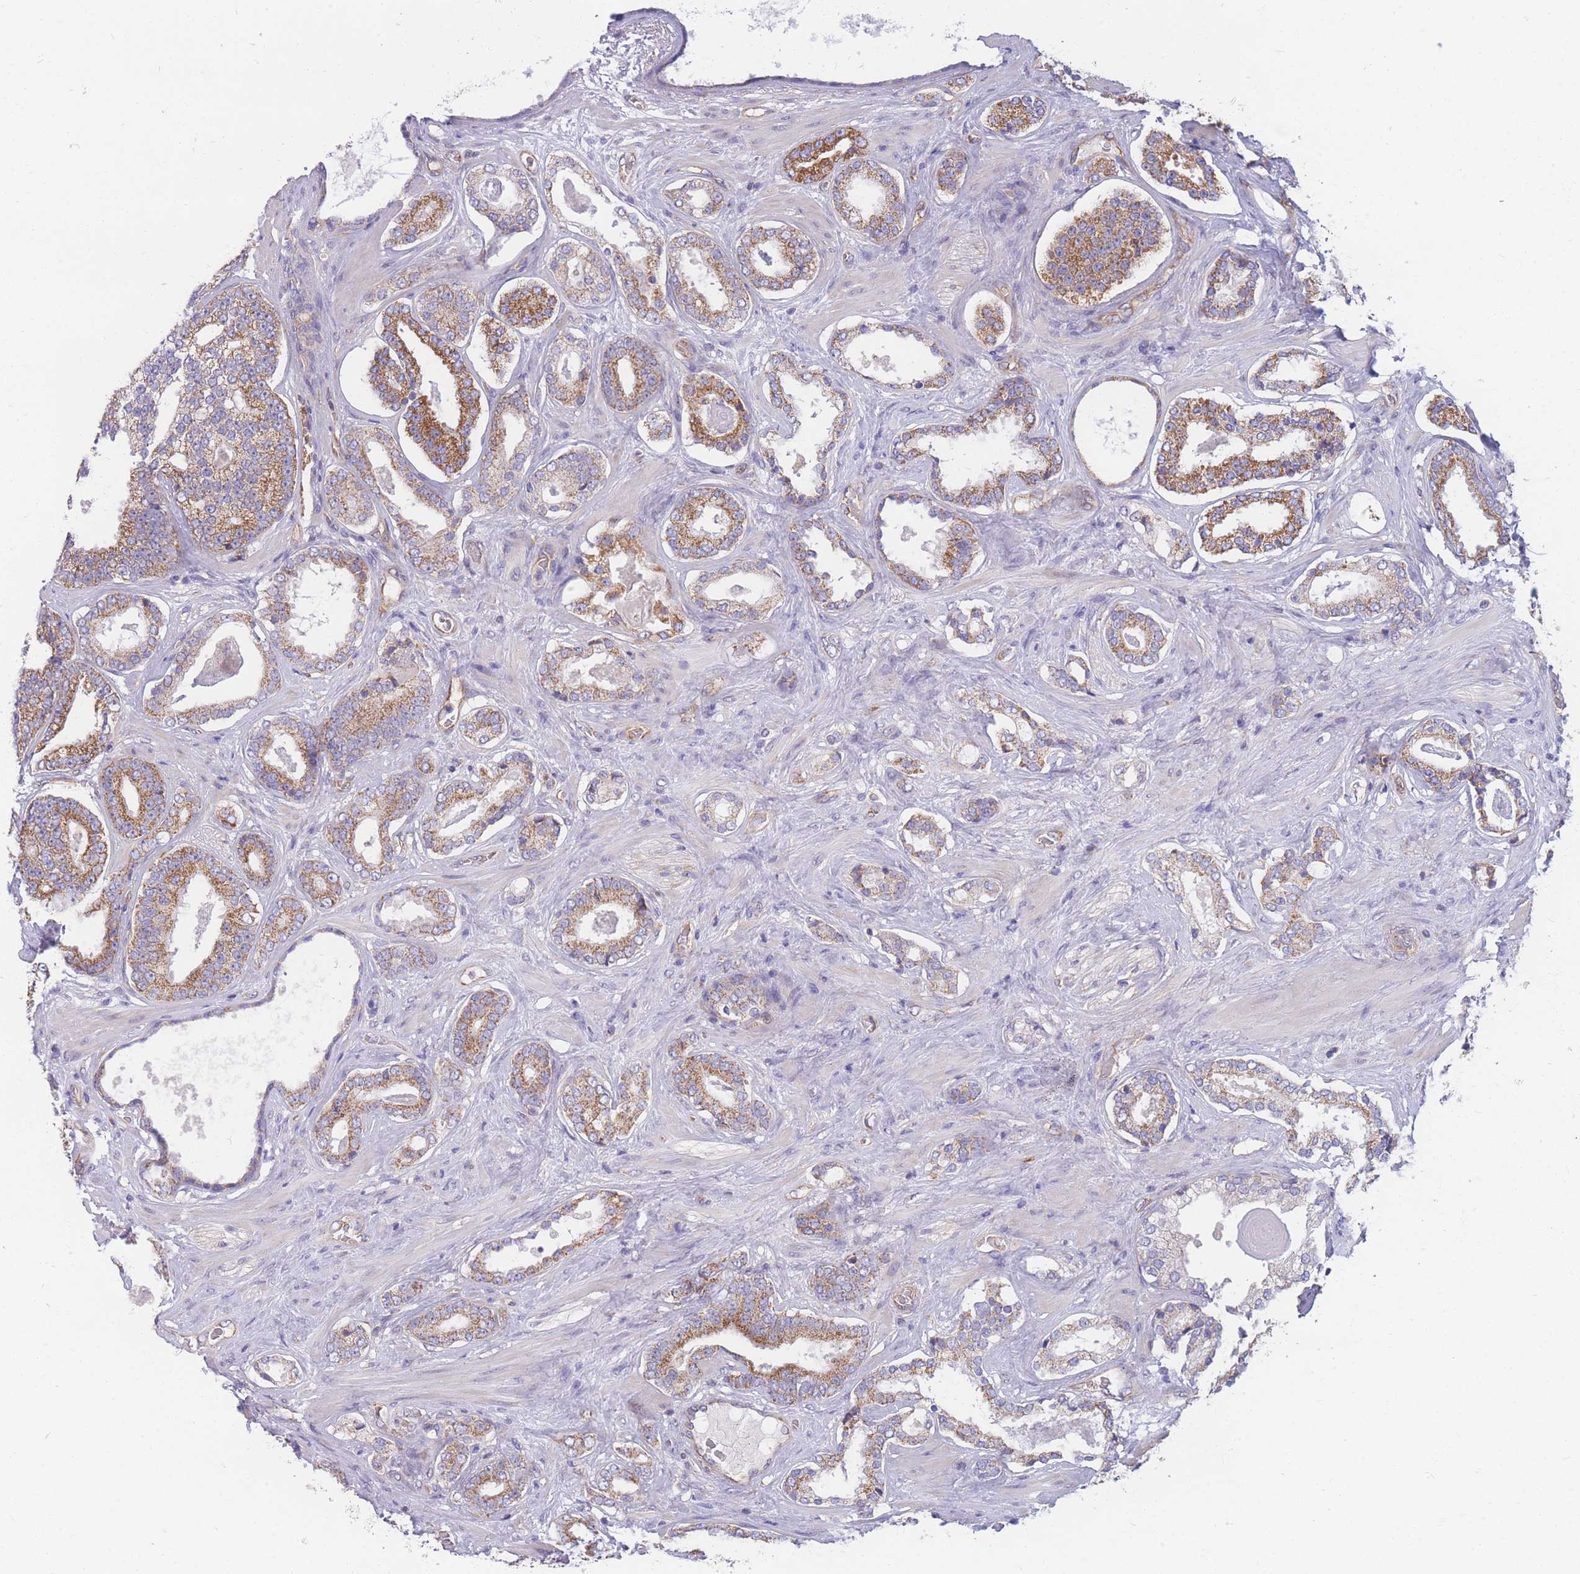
{"staining": {"intensity": "moderate", "quantity": ">75%", "location": "cytoplasmic/membranous"}, "tissue": "prostate cancer", "cell_type": "Tumor cells", "image_type": "cancer", "snomed": [{"axis": "morphology", "description": "Adenocarcinoma, High grade"}, {"axis": "topography", "description": "Prostate"}], "caption": "Moderate cytoplasmic/membranous expression for a protein is identified in approximately >75% of tumor cells of high-grade adenocarcinoma (prostate) using IHC.", "gene": "MRPS9", "patient": {"sex": "male", "age": 60}}